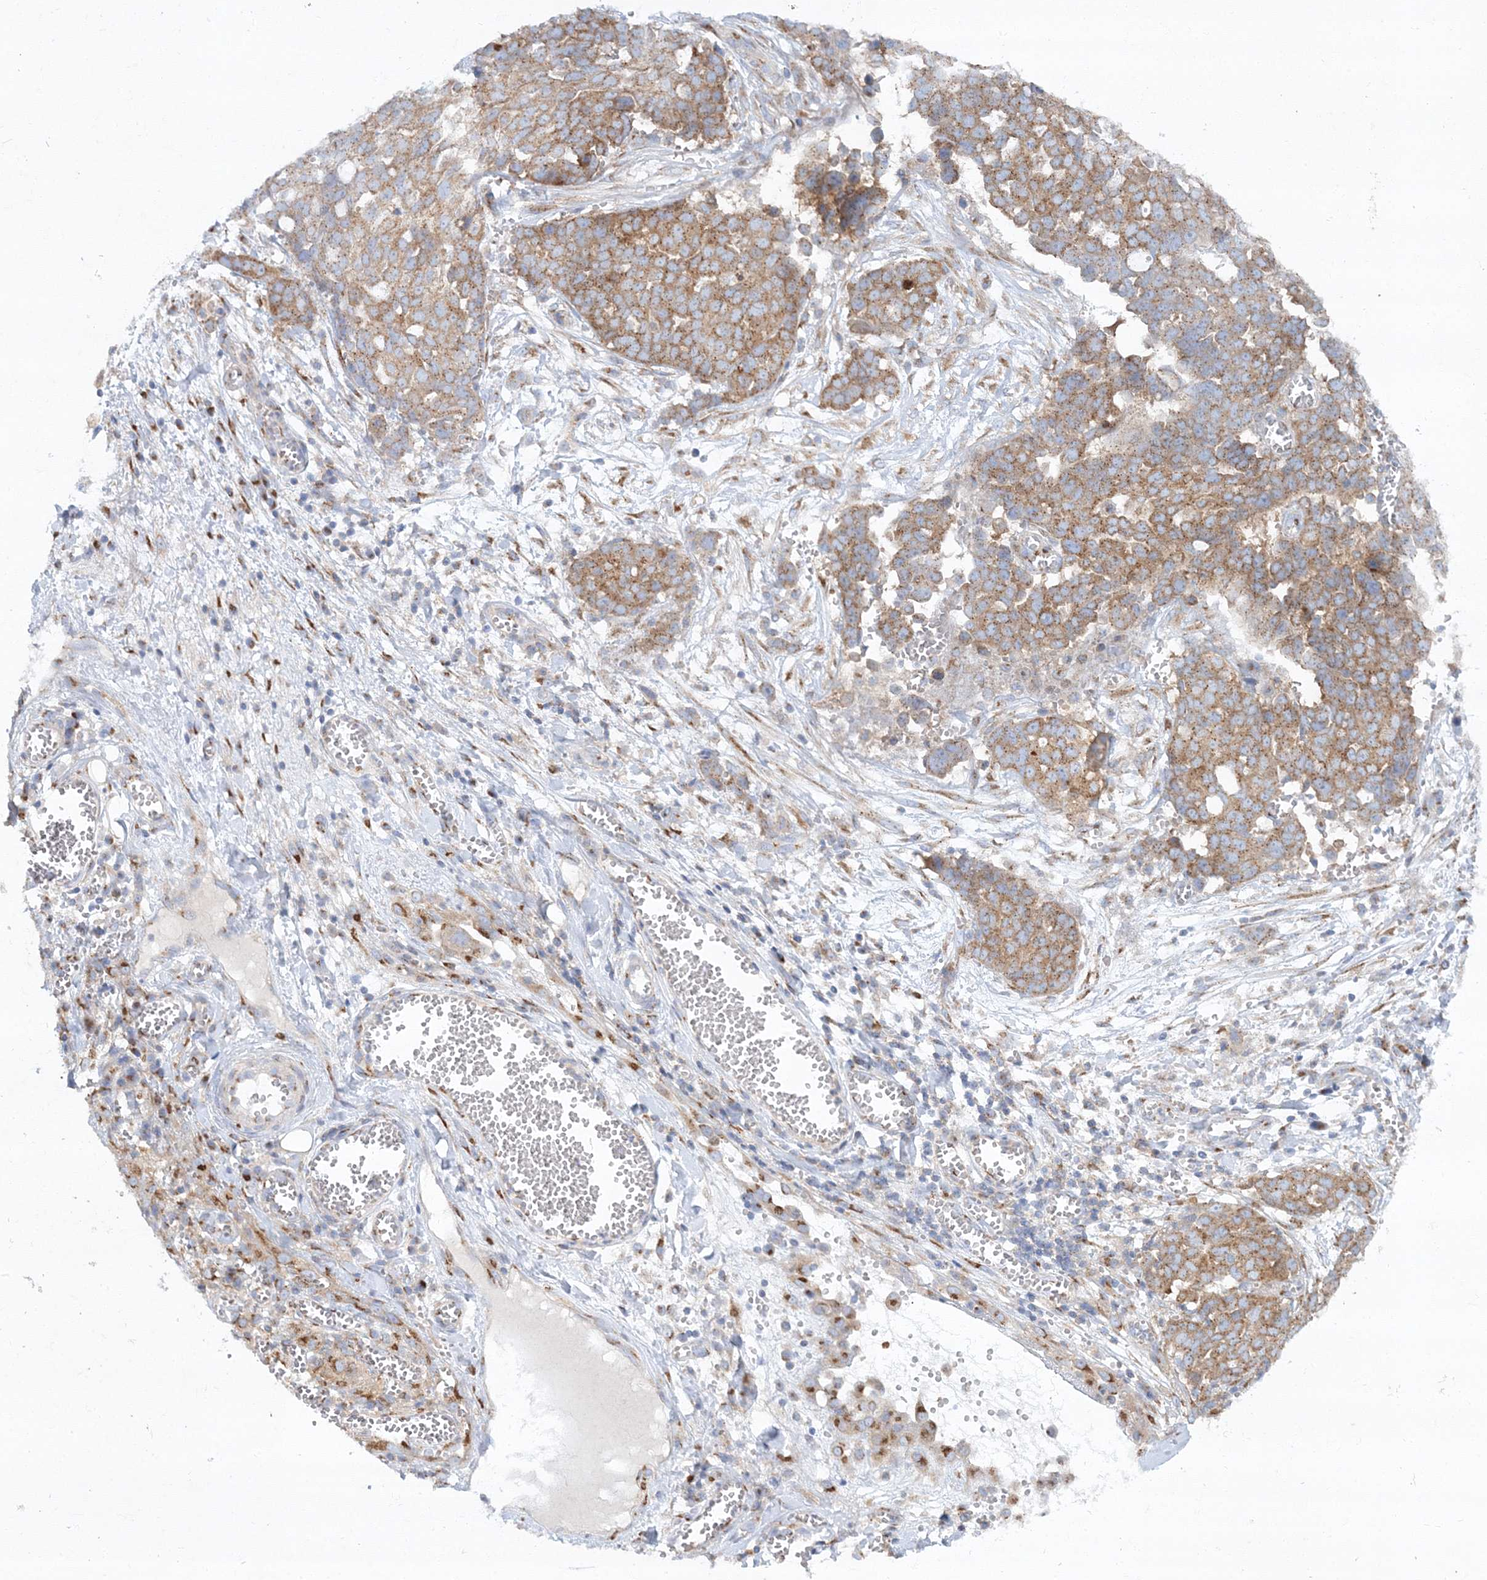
{"staining": {"intensity": "moderate", "quantity": ">75%", "location": "cytoplasmic/membranous"}, "tissue": "ovarian cancer", "cell_type": "Tumor cells", "image_type": "cancer", "snomed": [{"axis": "morphology", "description": "Cystadenocarcinoma, serous, NOS"}, {"axis": "topography", "description": "Soft tissue"}, {"axis": "topography", "description": "Ovary"}], "caption": "Immunohistochemical staining of ovarian cancer (serous cystadenocarcinoma) demonstrates medium levels of moderate cytoplasmic/membranous protein staining in about >75% of tumor cells.", "gene": "SEC23IP", "patient": {"sex": "female", "age": 57}}